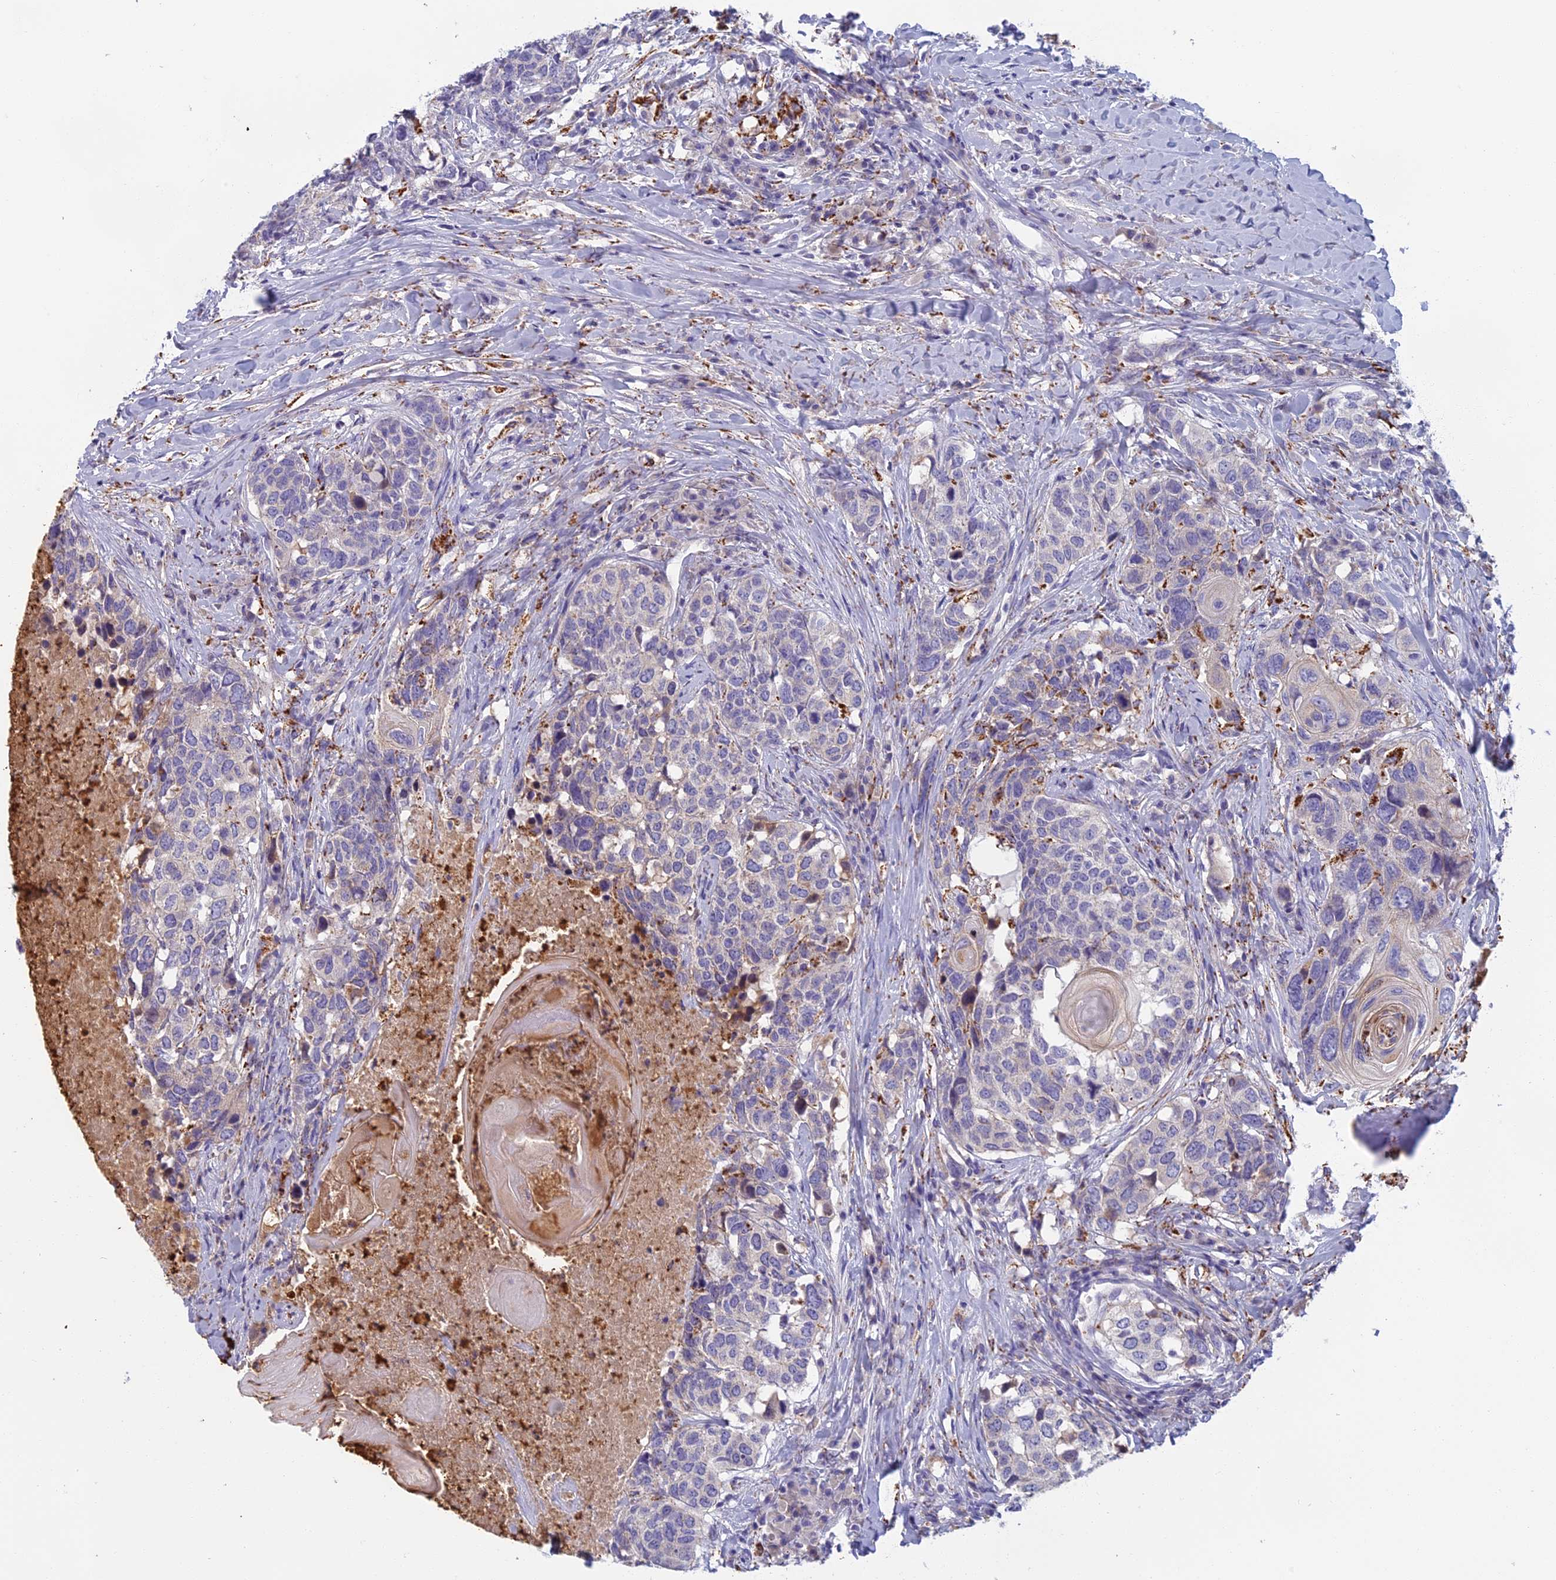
{"staining": {"intensity": "moderate", "quantity": "<25%", "location": "cytoplasmic/membranous"}, "tissue": "head and neck cancer", "cell_type": "Tumor cells", "image_type": "cancer", "snomed": [{"axis": "morphology", "description": "Squamous cell carcinoma, NOS"}, {"axis": "topography", "description": "Head-Neck"}], "caption": "Squamous cell carcinoma (head and neck) stained with a brown dye displays moderate cytoplasmic/membranous positive positivity in about <25% of tumor cells.", "gene": "SEMA7A", "patient": {"sex": "male", "age": 66}}